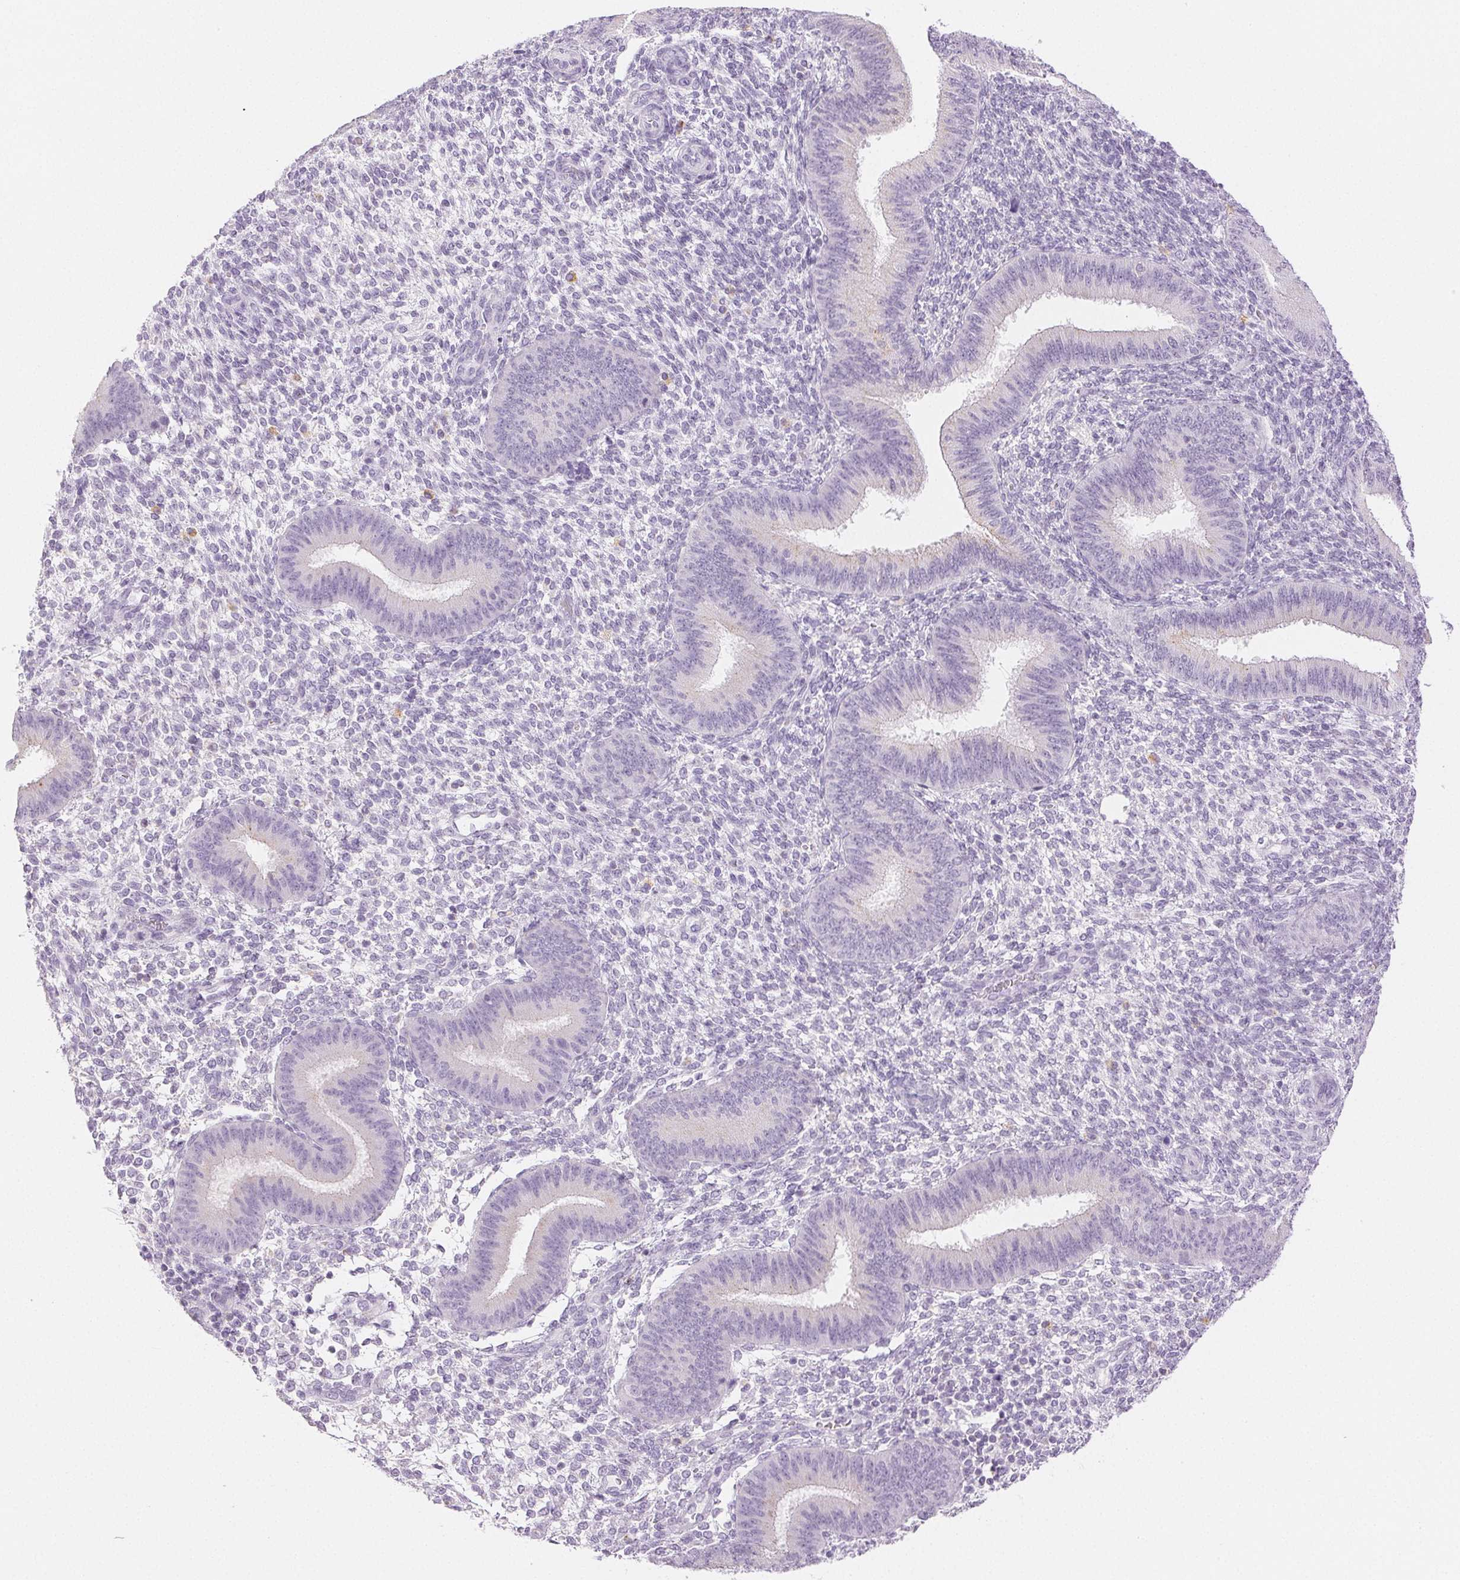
{"staining": {"intensity": "negative", "quantity": "none", "location": "none"}, "tissue": "endometrium", "cell_type": "Cells in endometrial stroma", "image_type": "normal", "snomed": [{"axis": "morphology", "description": "Normal tissue, NOS"}, {"axis": "topography", "description": "Endometrium"}], "caption": "Micrograph shows no protein positivity in cells in endometrial stroma of benign endometrium. (Stains: DAB (3,3'-diaminobenzidine) IHC with hematoxylin counter stain, Microscopy: brightfield microscopy at high magnification).", "gene": "SLC5A2", "patient": {"sex": "female", "age": 39}}